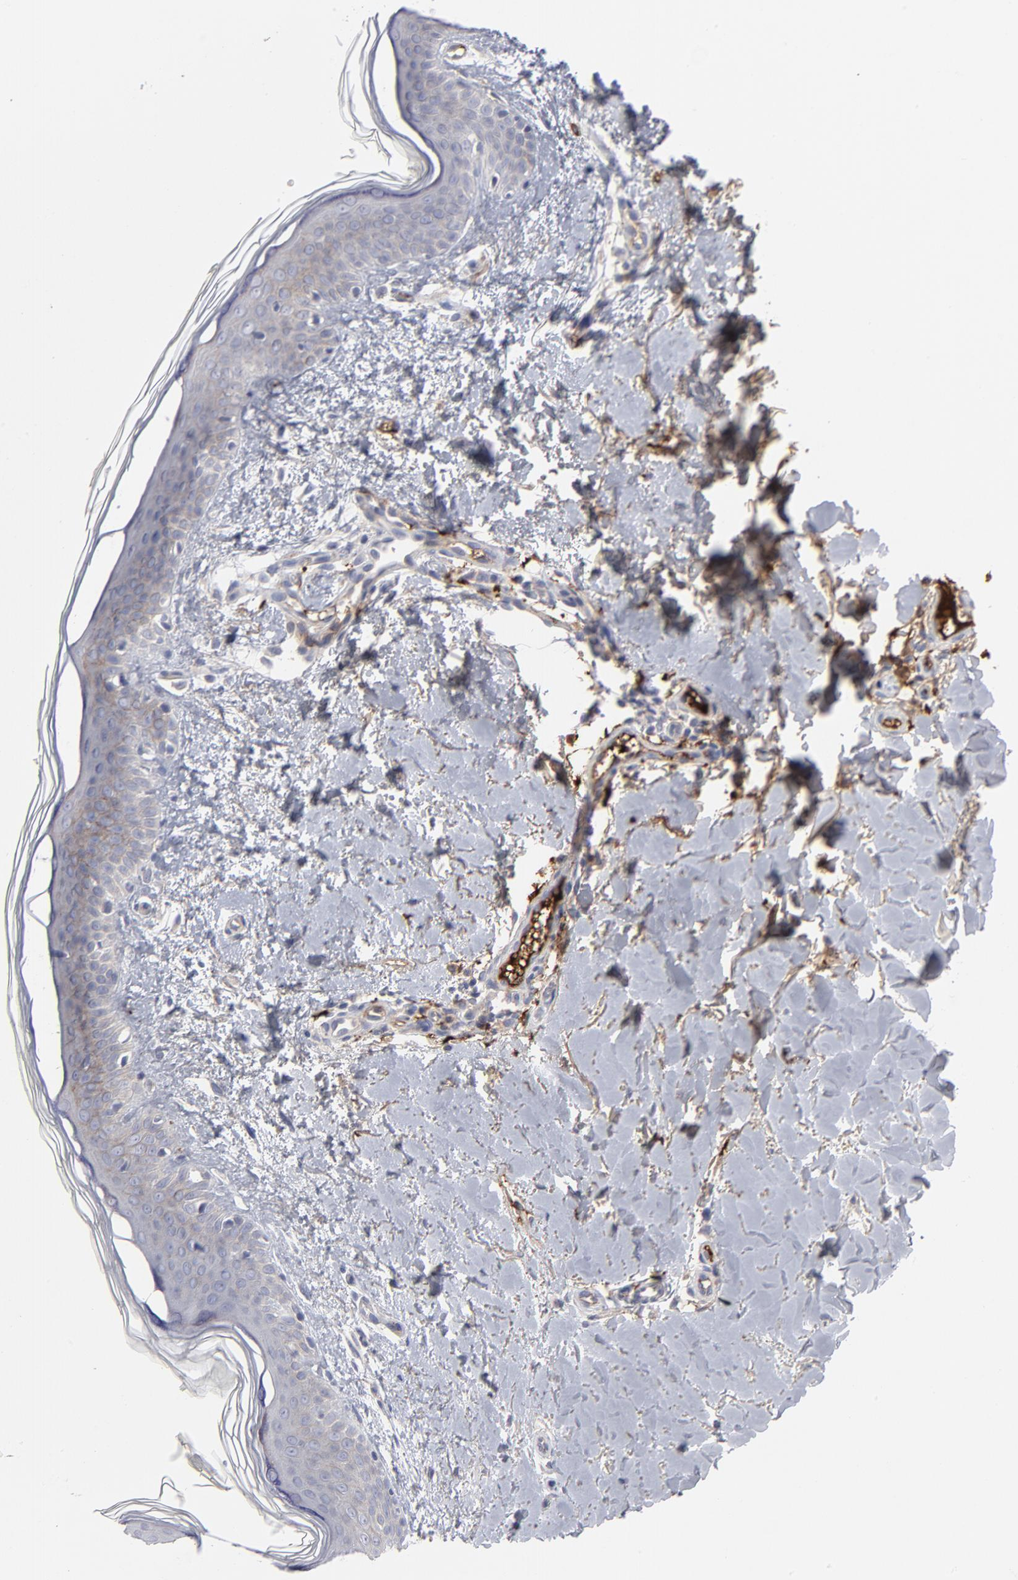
{"staining": {"intensity": "weak", "quantity": ">75%", "location": "cytoplasmic/membranous"}, "tissue": "skin", "cell_type": "Fibroblasts", "image_type": "normal", "snomed": [{"axis": "morphology", "description": "Normal tissue, NOS"}, {"axis": "topography", "description": "Skin"}], "caption": "The photomicrograph displays immunohistochemical staining of normal skin. There is weak cytoplasmic/membranous expression is seen in about >75% of fibroblasts. (DAB IHC with brightfield microscopy, high magnification).", "gene": "CCR3", "patient": {"sex": "female", "age": 56}}